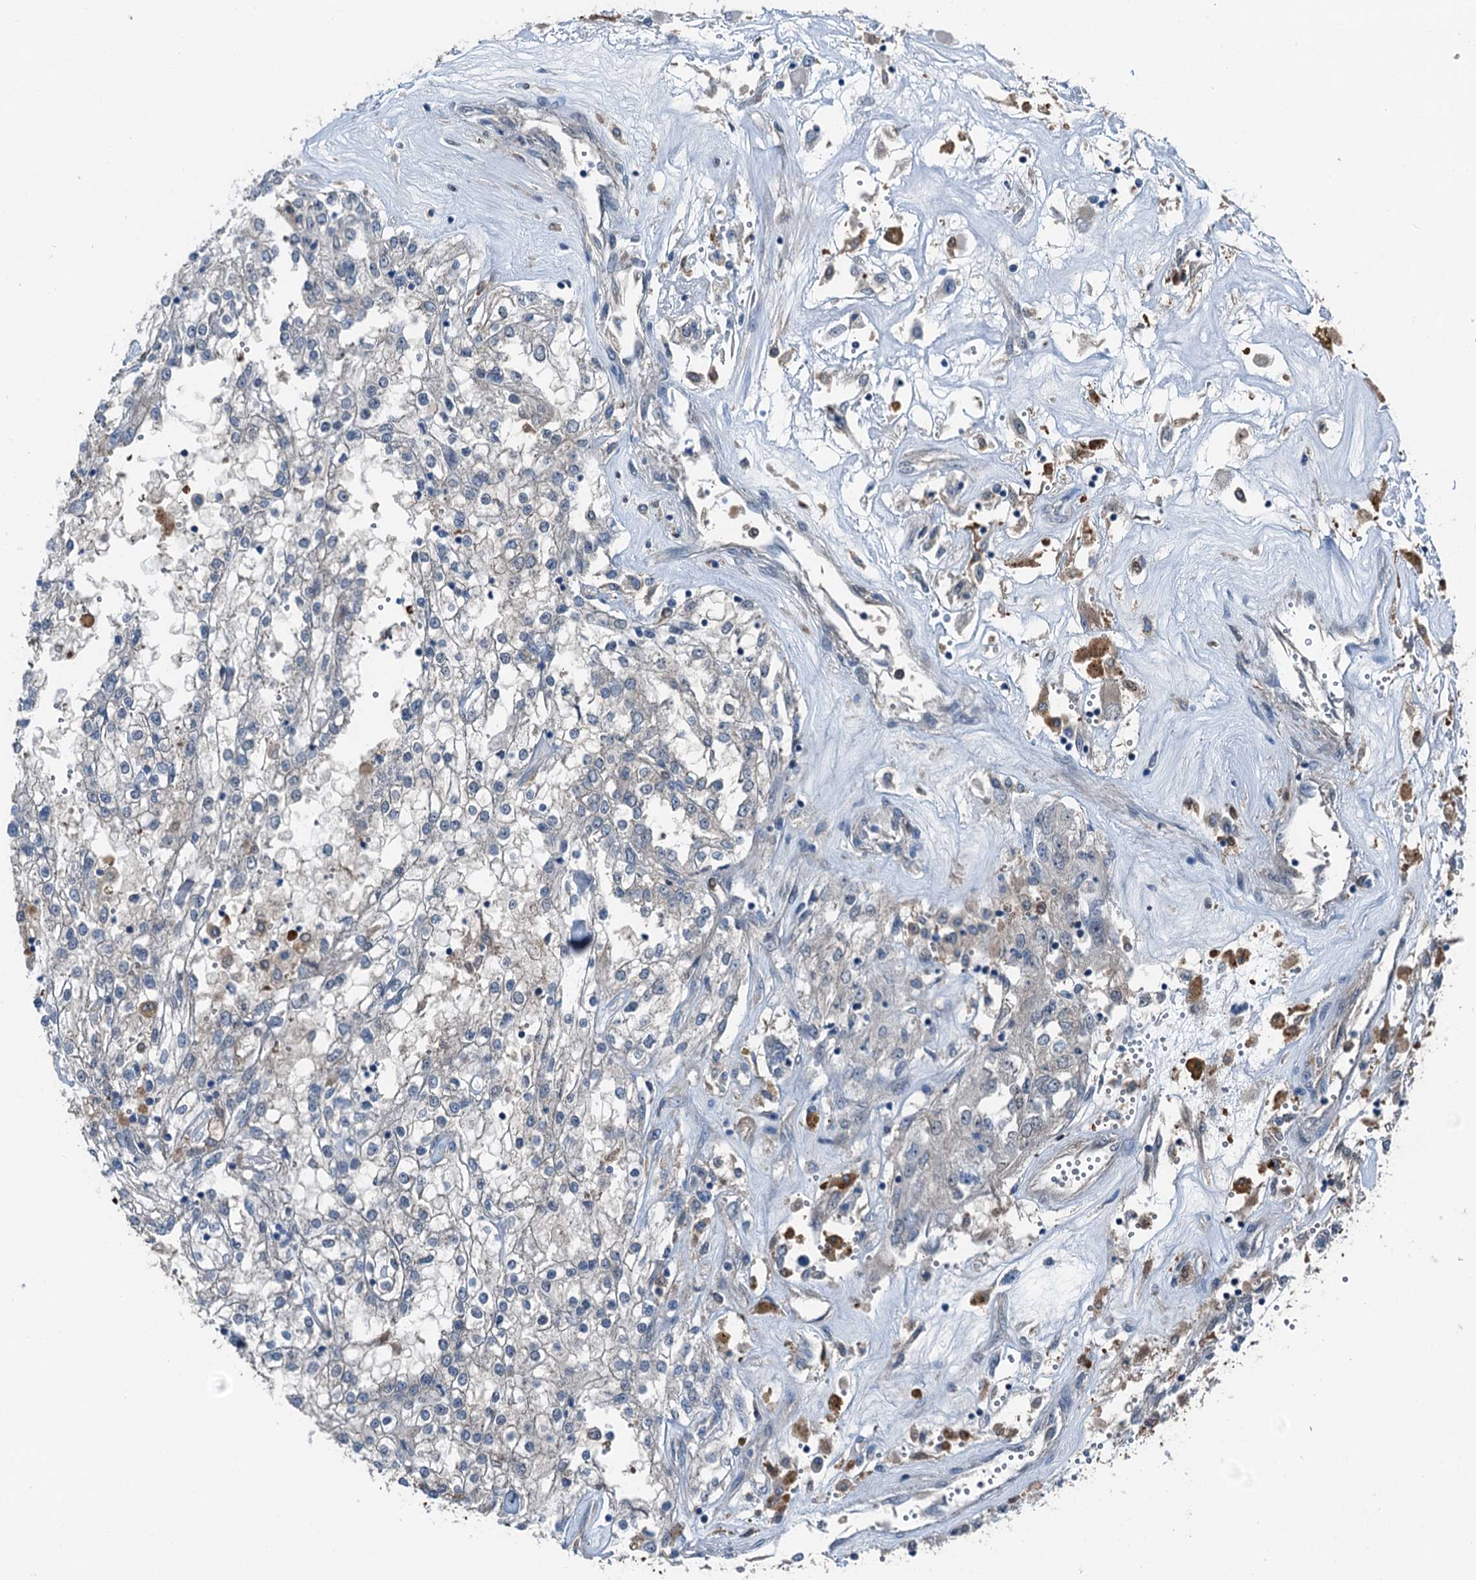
{"staining": {"intensity": "negative", "quantity": "none", "location": "none"}, "tissue": "renal cancer", "cell_type": "Tumor cells", "image_type": "cancer", "snomed": [{"axis": "morphology", "description": "Adenocarcinoma, NOS"}, {"axis": "topography", "description": "Kidney"}], "caption": "Tumor cells are negative for protein expression in human adenocarcinoma (renal).", "gene": "RNH1", "patient": {"sex": "female", "age": 52}}